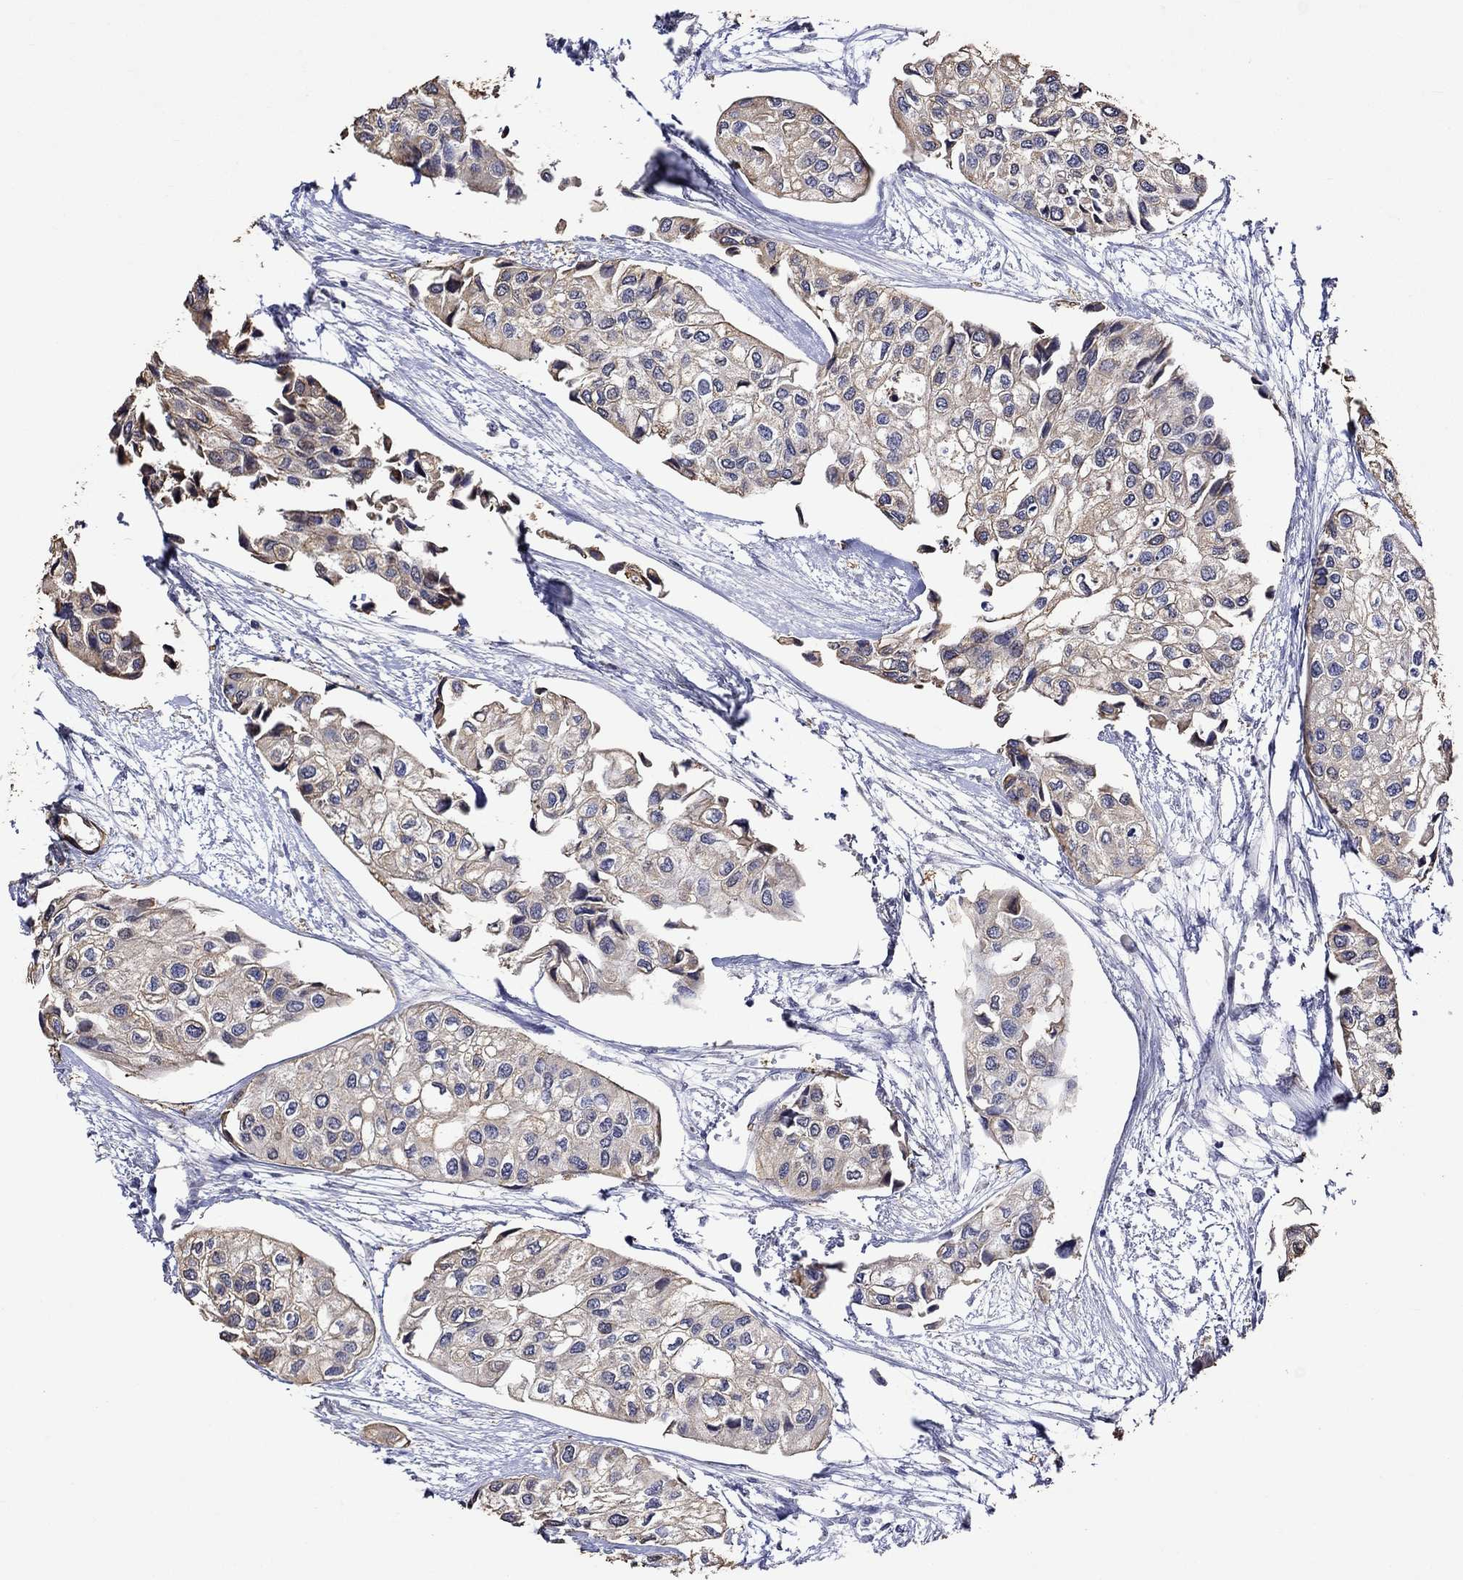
{"staining": {"intensity": "weak", "quantity": "<25%", "location": "cytoplasmic/membranous"}, "tissue": "urothelial cancer", "cell_type": "Tumor cells", "image_type": "cancer", "snomed": [{"axis": "morphology", "description": "Urothelial carcinoma, High grade"}, {"axis": "topography", "description": "Urinary bladder"}], "caption": "Tumor cells show no significant protein expression in high-grade urothelial carcinoma. (Stains: DAB (3,3'-diaminobenzidine) IHC with hematoxylin counter stain, Microscopy: brightfield microscopy at high magnification).", "gene": "DDX3Y", "patient": {"sex": "male", "age": 73}}